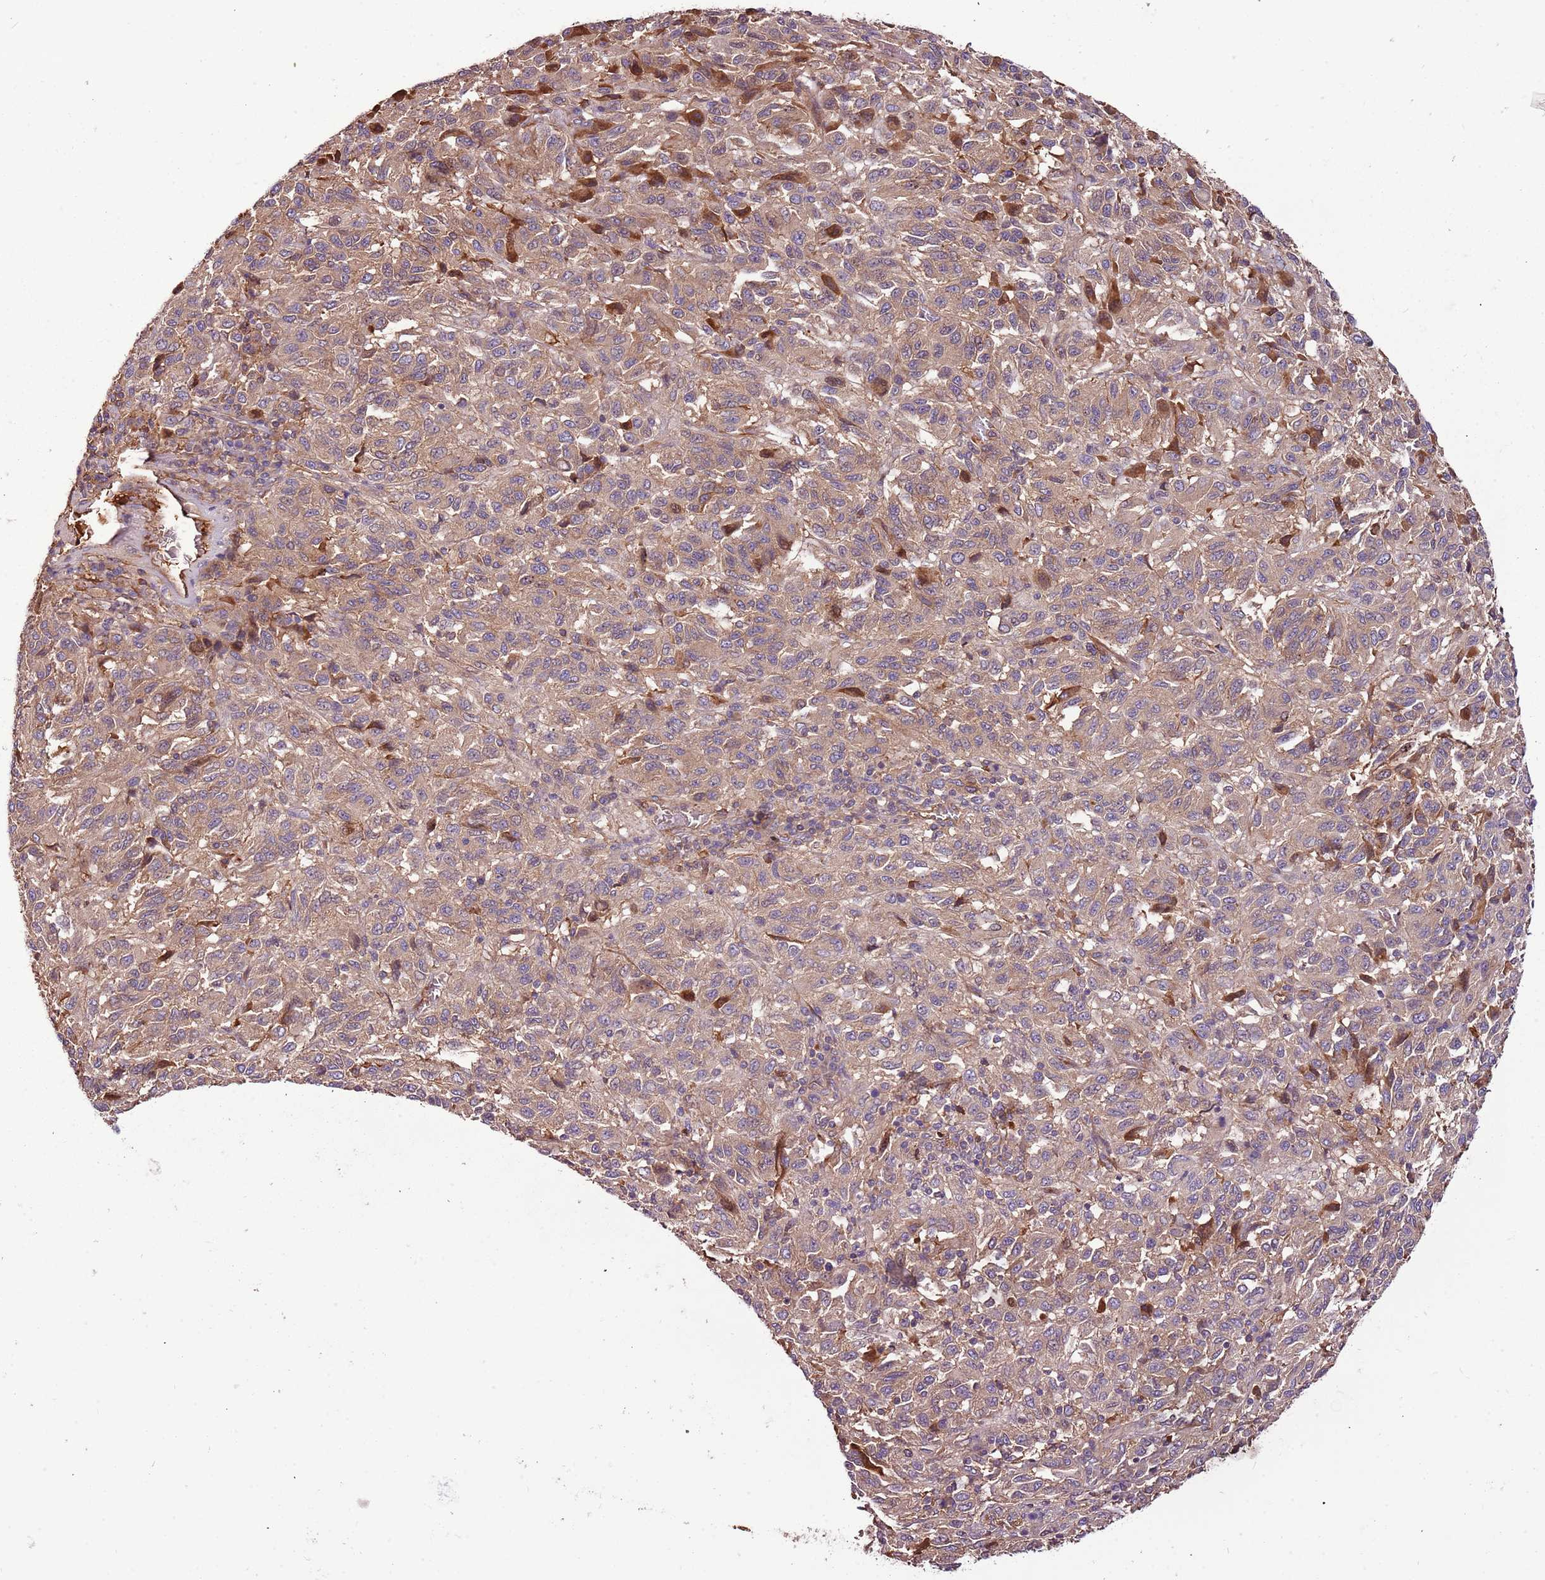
{"staining": {"intensity": "moderate", "quantity": ">75%", "location": "cytoplasmic/membranous"}, "tissue": "melanoma", "cell_type": "Tumor cells", "image_type": "cancer", "snomed": [{"axis": "morphology", "description": "Malignant melanoma, Metastatic site"}, {"axis": "topography", "description": "Lung"}], "caption": "Immunohistochemical staining of melanoma exhibits medium levels of moderate cytoplasmic/membranous protein expression in approximately >75% of tumor cells. (IHC, brightfield microscopy, high magnification).", "gene": "DENR", "patient": {"sex": "male", "age": 64}}